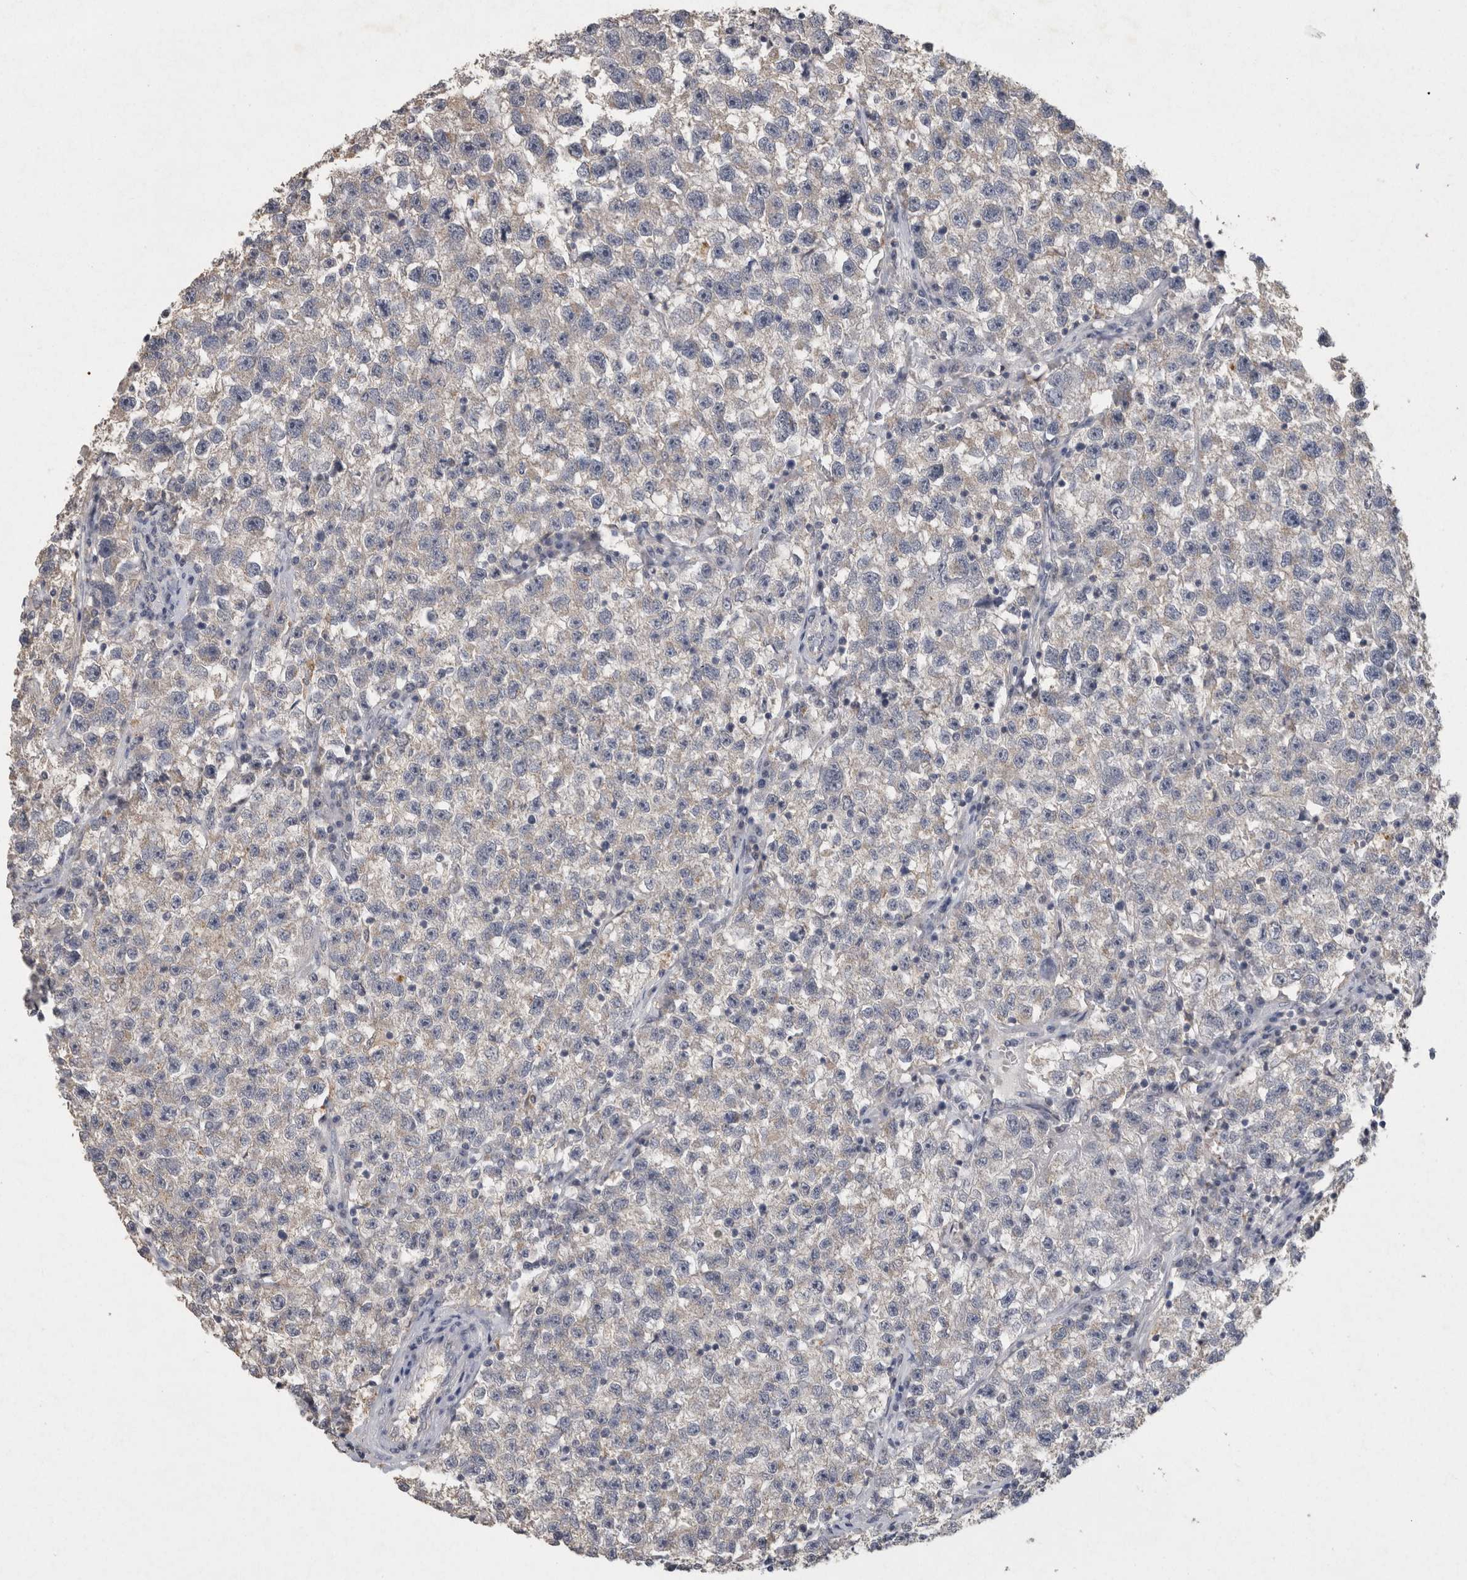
{"staining": {"intensity": "negative", "quantity": "none", "location": "none"}, "tissue": "testis cancer", "cell_type": "Tumor cells", "image_type": "cancer", "snomed": [{"axis": "morphology", "description": "Seminoma, NOS"}, {"axis": "topography", "description": "Testis"}], "caption": "Immunohistochemistry (IHC) image of seminoma (testis) stained for a protein (brown), which shows no expression in tumor cells. The staining was performed using DAB (3,3'-diaminobenzidine) to visualize the protein expression in brown, while the nuclei were stained in blue with hematoxylin (Magnification: 20x).", "gene": "CNTFR", "patient": {"sex": "male", "age": 22}}